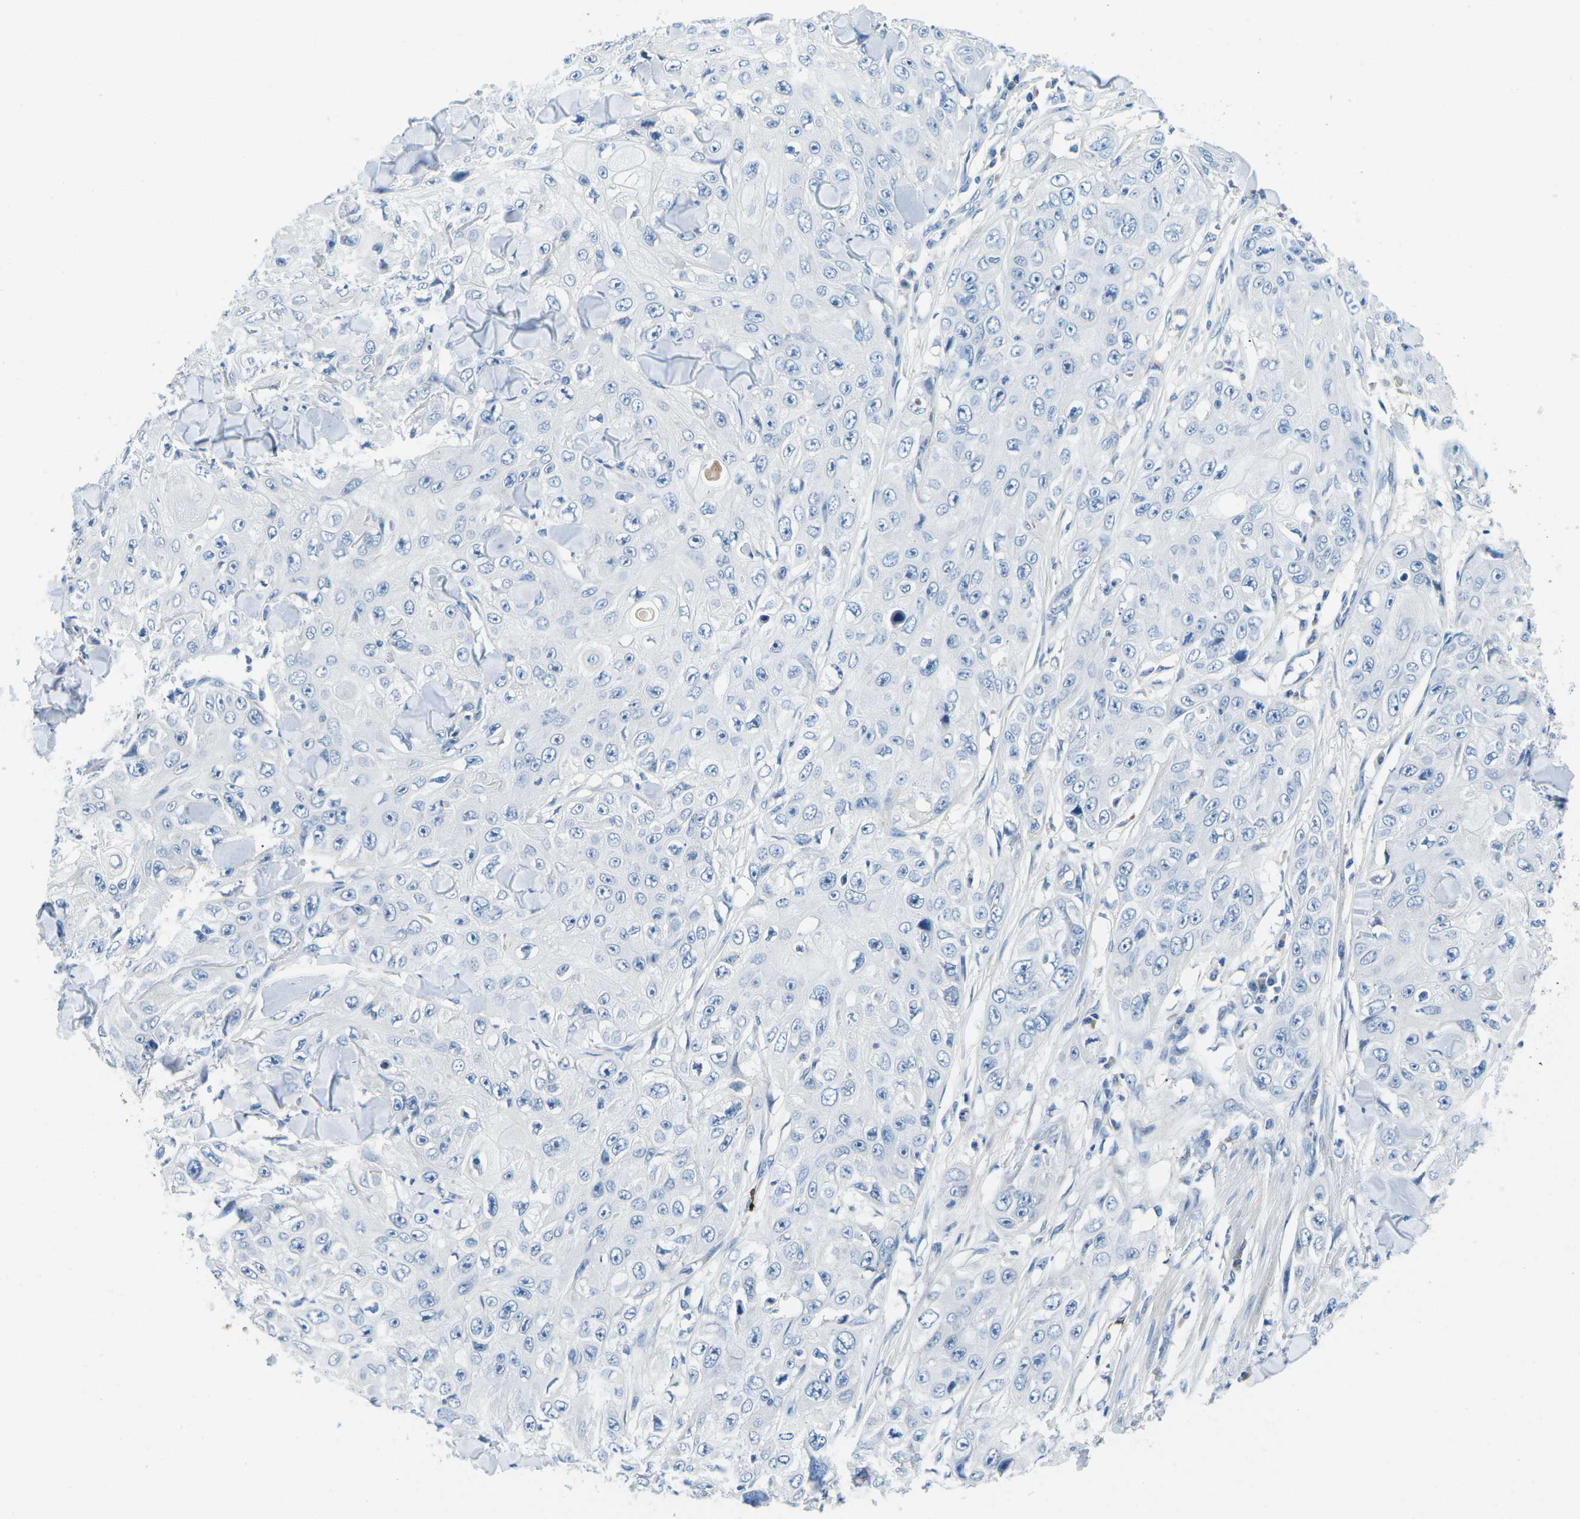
{"staining": {"intensity": "negative", "quantity": "none", "location": "none"}, "tissue": "skin cancer", "cell_type": "Tumor cells", "image_type": "cancer", "snomed": [{"axis": "morphology", "description": "Squamous cell carcinoma, NOS"}, {"axis": "topography", "description": "Skin"}], "caption": "Protein analysis of squamous cell carcinoma (skin) reveals no significant staining in tumor cells.", "gene": "CFB", "patient": {"sex": "male", "age": 86}}